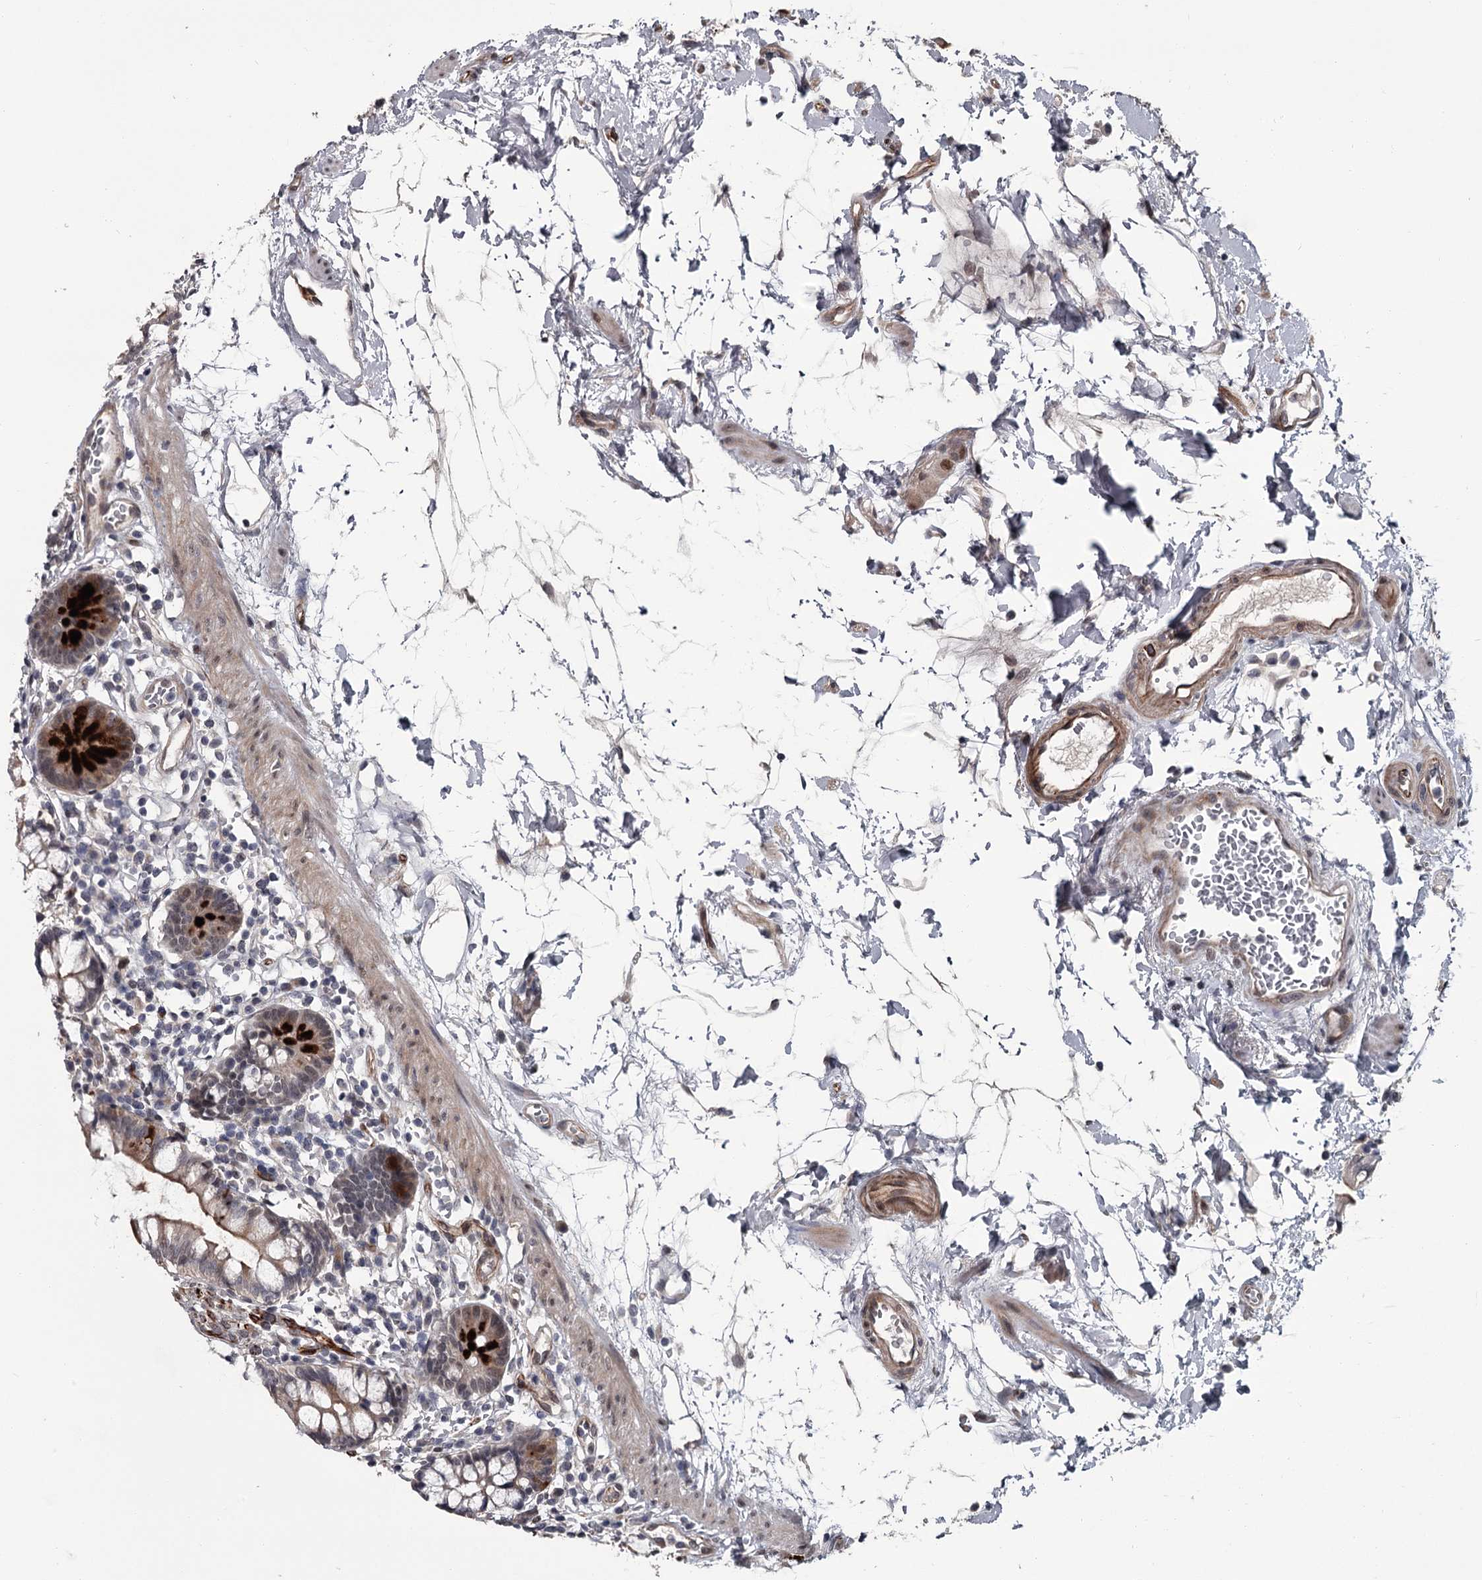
{"staining": {"intensity": "moderate", "quantity": ">75%", "location": "cytoplasmic/membranous"}, "tissue": "small intestine", "cell_type": "Glandular cells", "image_type": "normal", "snomed": [{"axis": "morphology", "description": "Normal tissue, NOS"}, {"axis": "topography", "description": "Small intestine"}], "caption": "Immunohistochemistry (DAB) staining of benign human small intestine exhibits moderate cytoplasmic/membranous protein expression in about >75% of glandular cells.", "gene": "PRPF40B", "patient": {"sex": "female", "age": 84}}